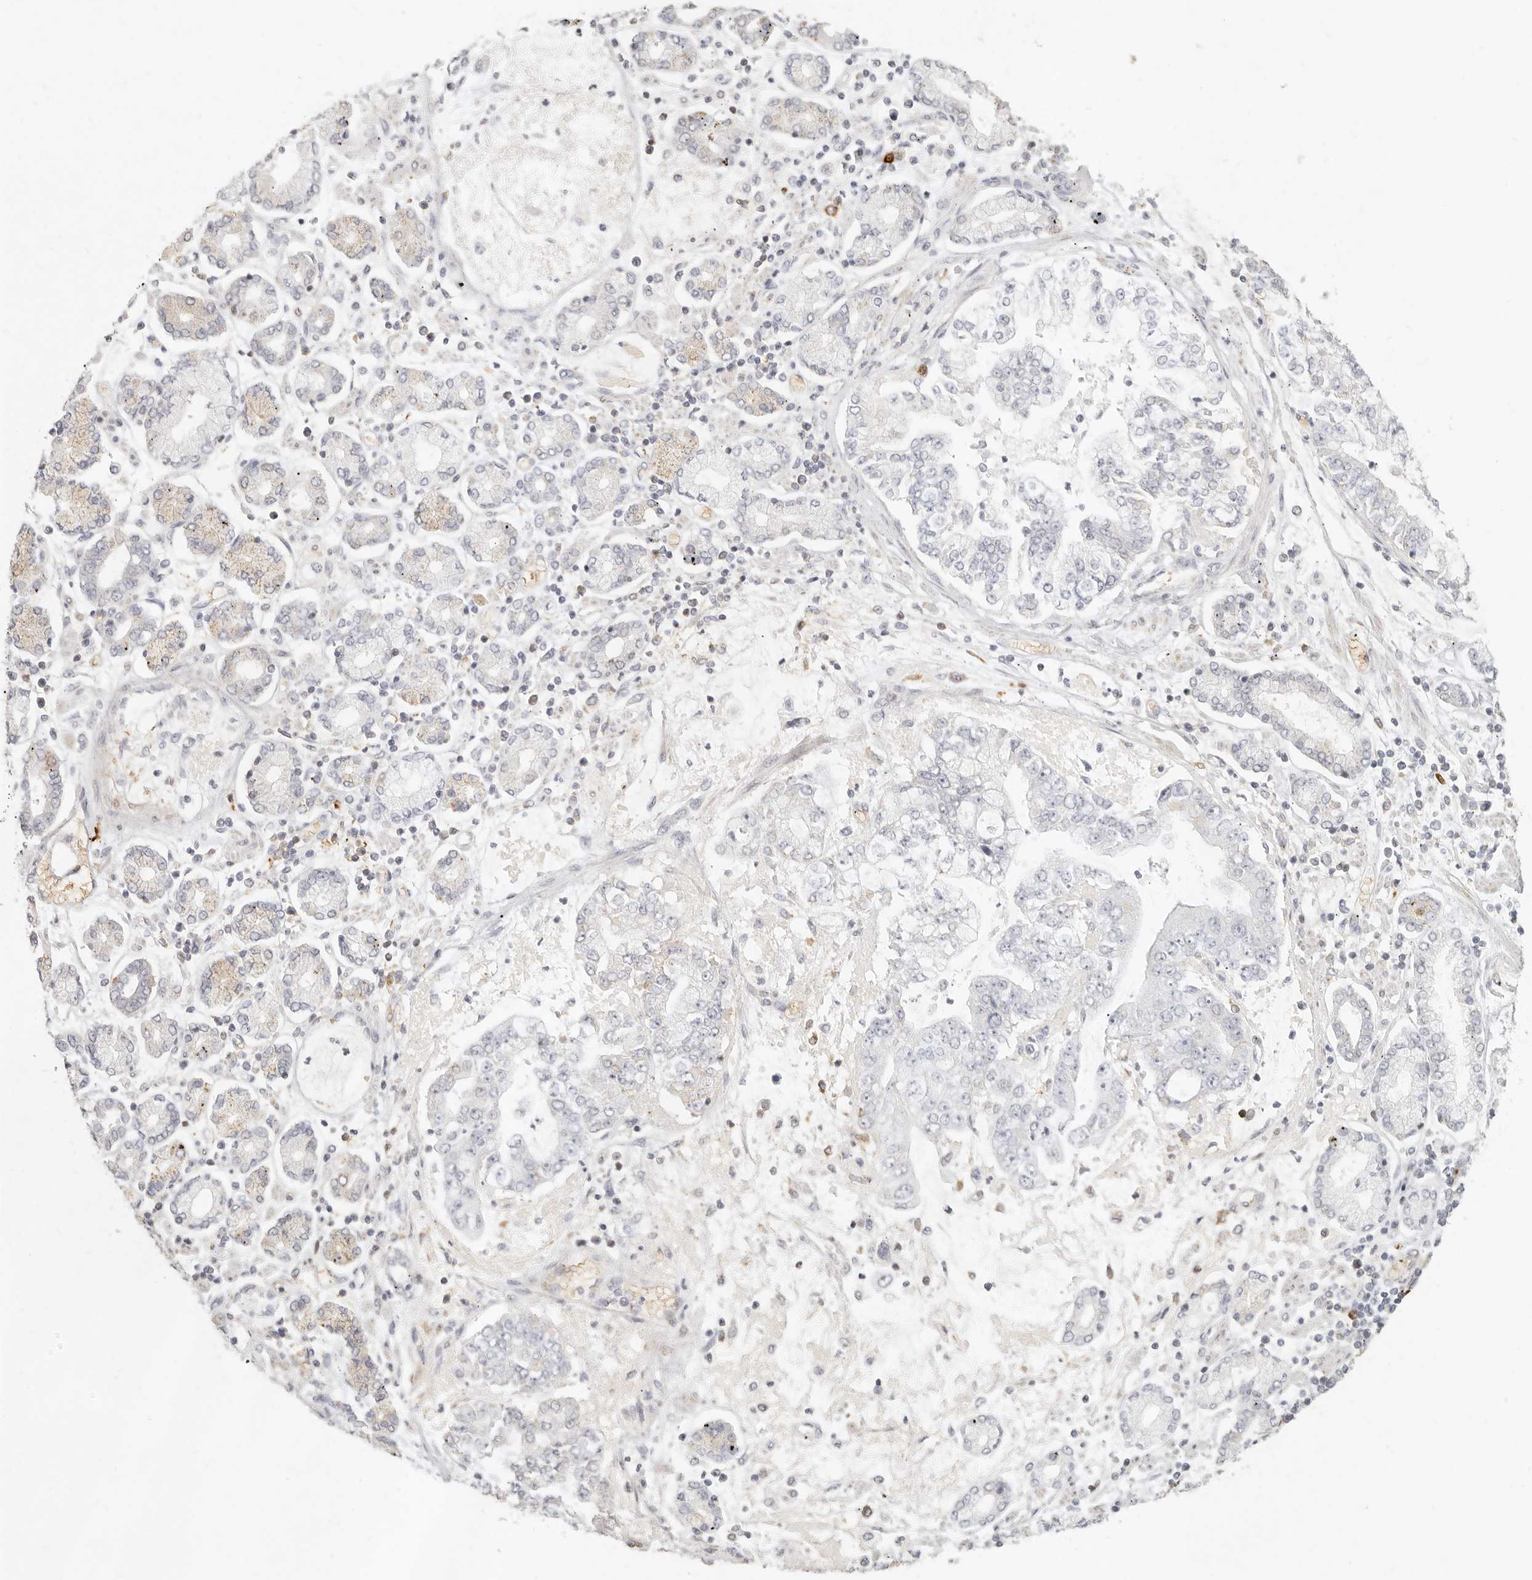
{"staining": {"intensity": "negative", "quantity": "none", "location": "none"}, "tissue": "stomach cancer", "cell_type": "Tumor cells", "image_type": "cancer", "snomed": [{"axis": "morphology", "description": "Adenocarcinoma, NOS"}, {"axis": "topography", "description": "Stomach"}], "caption": "Immunohistochemistry of stomach adenocarcinoma demonstrates no staining in tumor cells. (DAB immunohistochemistry (IHC), high magnification).", "gene": "NIBAN1", "patient": {"sex": "male", "age": 76}}